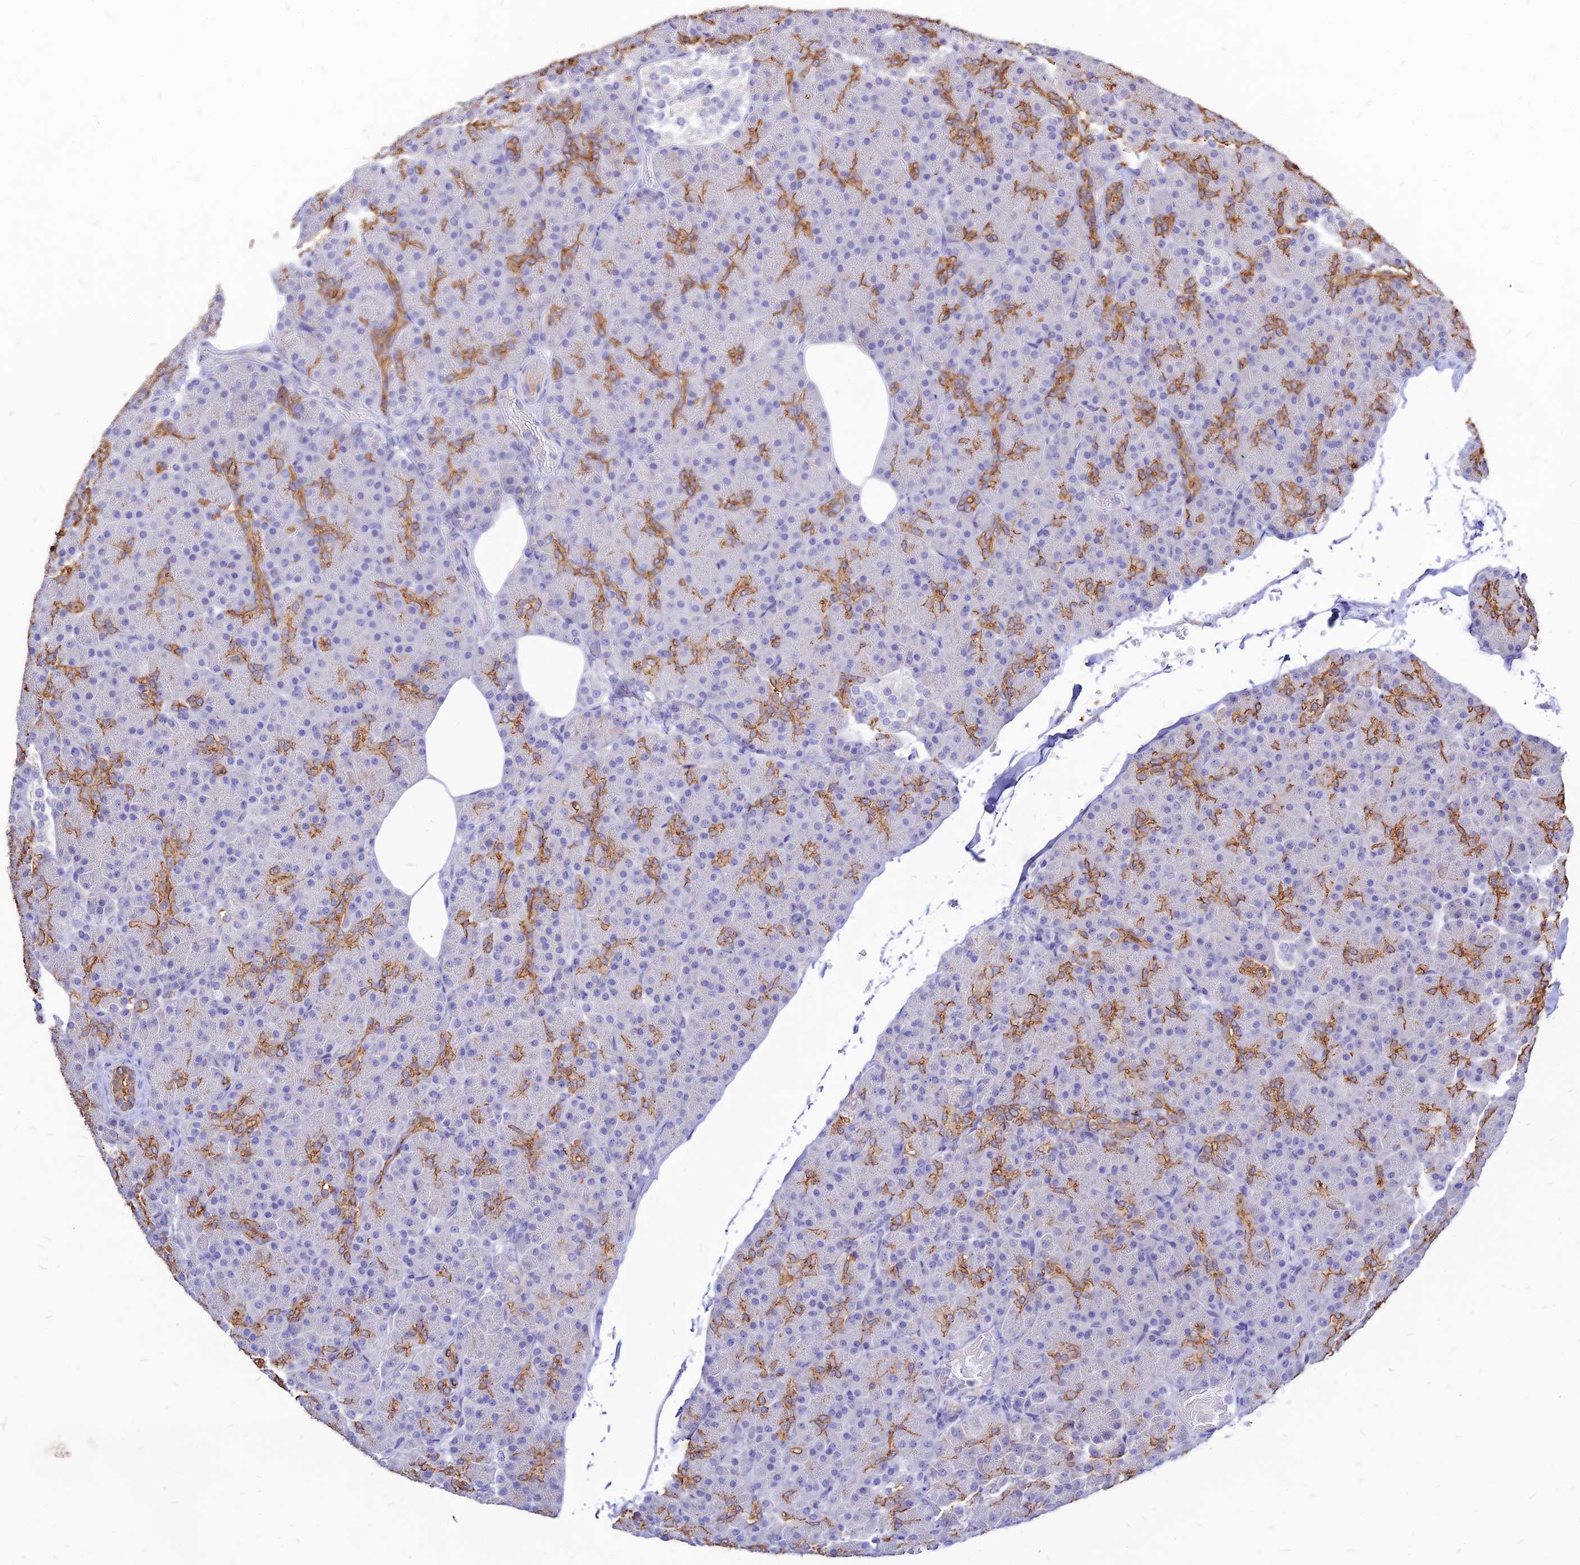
{"staining": {"intensity": "moderate", "quantity": "<25%", "location": "cytoplasmic/membranous"}, "tissue": "pancreas", "cell_type": "Exocrine glandular cells", "image_type": "normal", "snomed": [{"axis": "morphology", "description": "Normal tissue, NOS"}, {"axis": "topography", "description": "Pancreas"}], "caption": "A brown stain shows moderate cytoplasmic/membranous expression of a protein in exocrine glandular cells of normal pancreas.", "gene": "CZIB", "patient": {"sex": "female", "age": 43}}